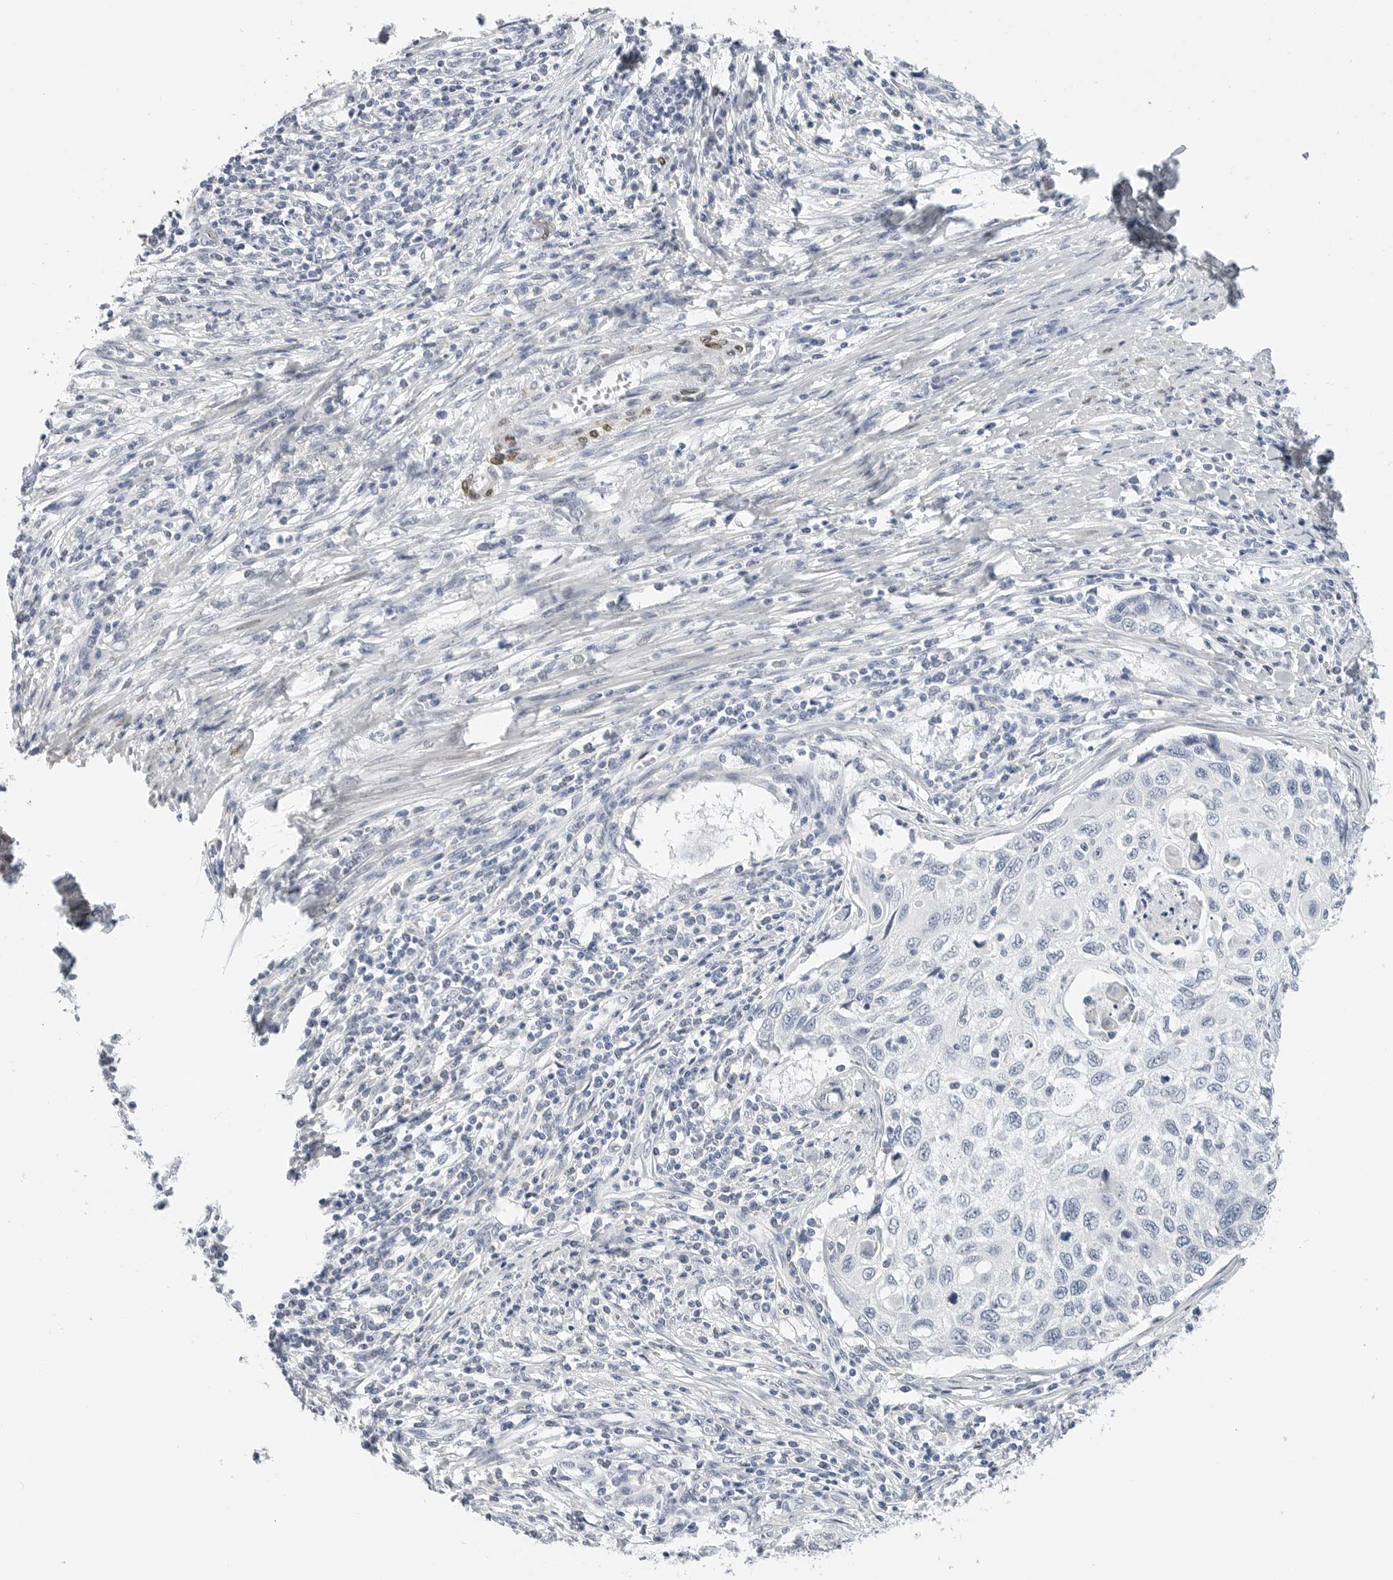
{"staining": {"intensity": "negative", "quantity": "none", "location": "none"}, "tissue": "cervical cancer", "cell_type": "Tumor cells", "image_type": "cancer", "snomed": [{"axis": "morphology", "description": "Squamous cell carcinoma, NOS"}, {"axis": "topography", "description": "Cervix"}], "caption": "Tumor cells show no significant protein staining in cervical cancer.", "gene": "PLN", "patient": {"sex": "female", "age": 70}}